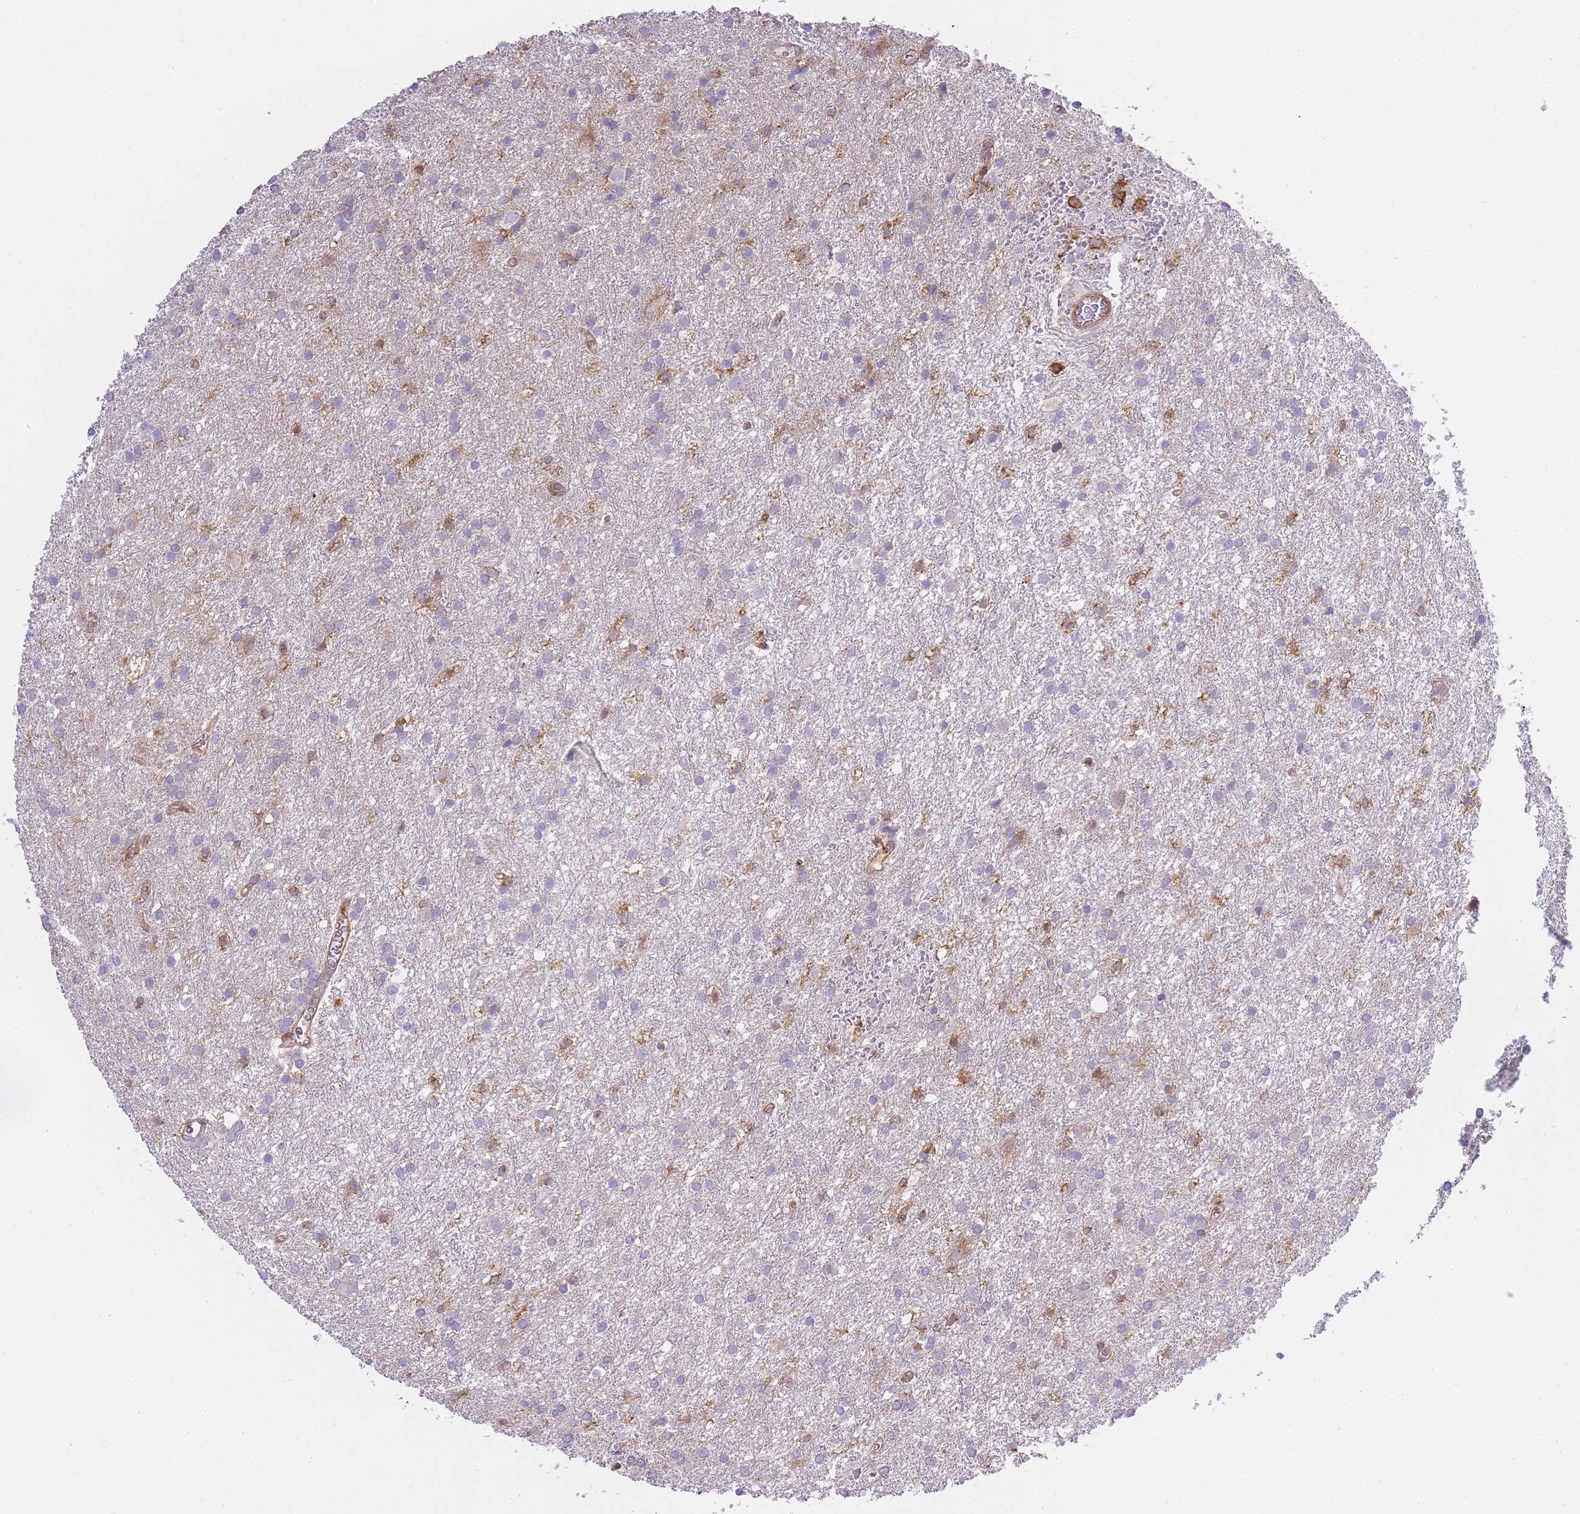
{"staining": {"intensity": "negative", "quantity": "none", "location": "none"}, "tissue": "glioma", "cell_type": "Tumor cells", "image_type": "cancer", "snomed": [{"axis": "morphology", "description": "Glioma, malignant, High grade"}, {"axis": "topography", "description": "Brain"}], "caption": "An image of high-grade glioma (malignant) stained for a protein displays no brown staining in tumor cells.", "gene": "MSN", "patient": {"sex": "female", "age": 50}}